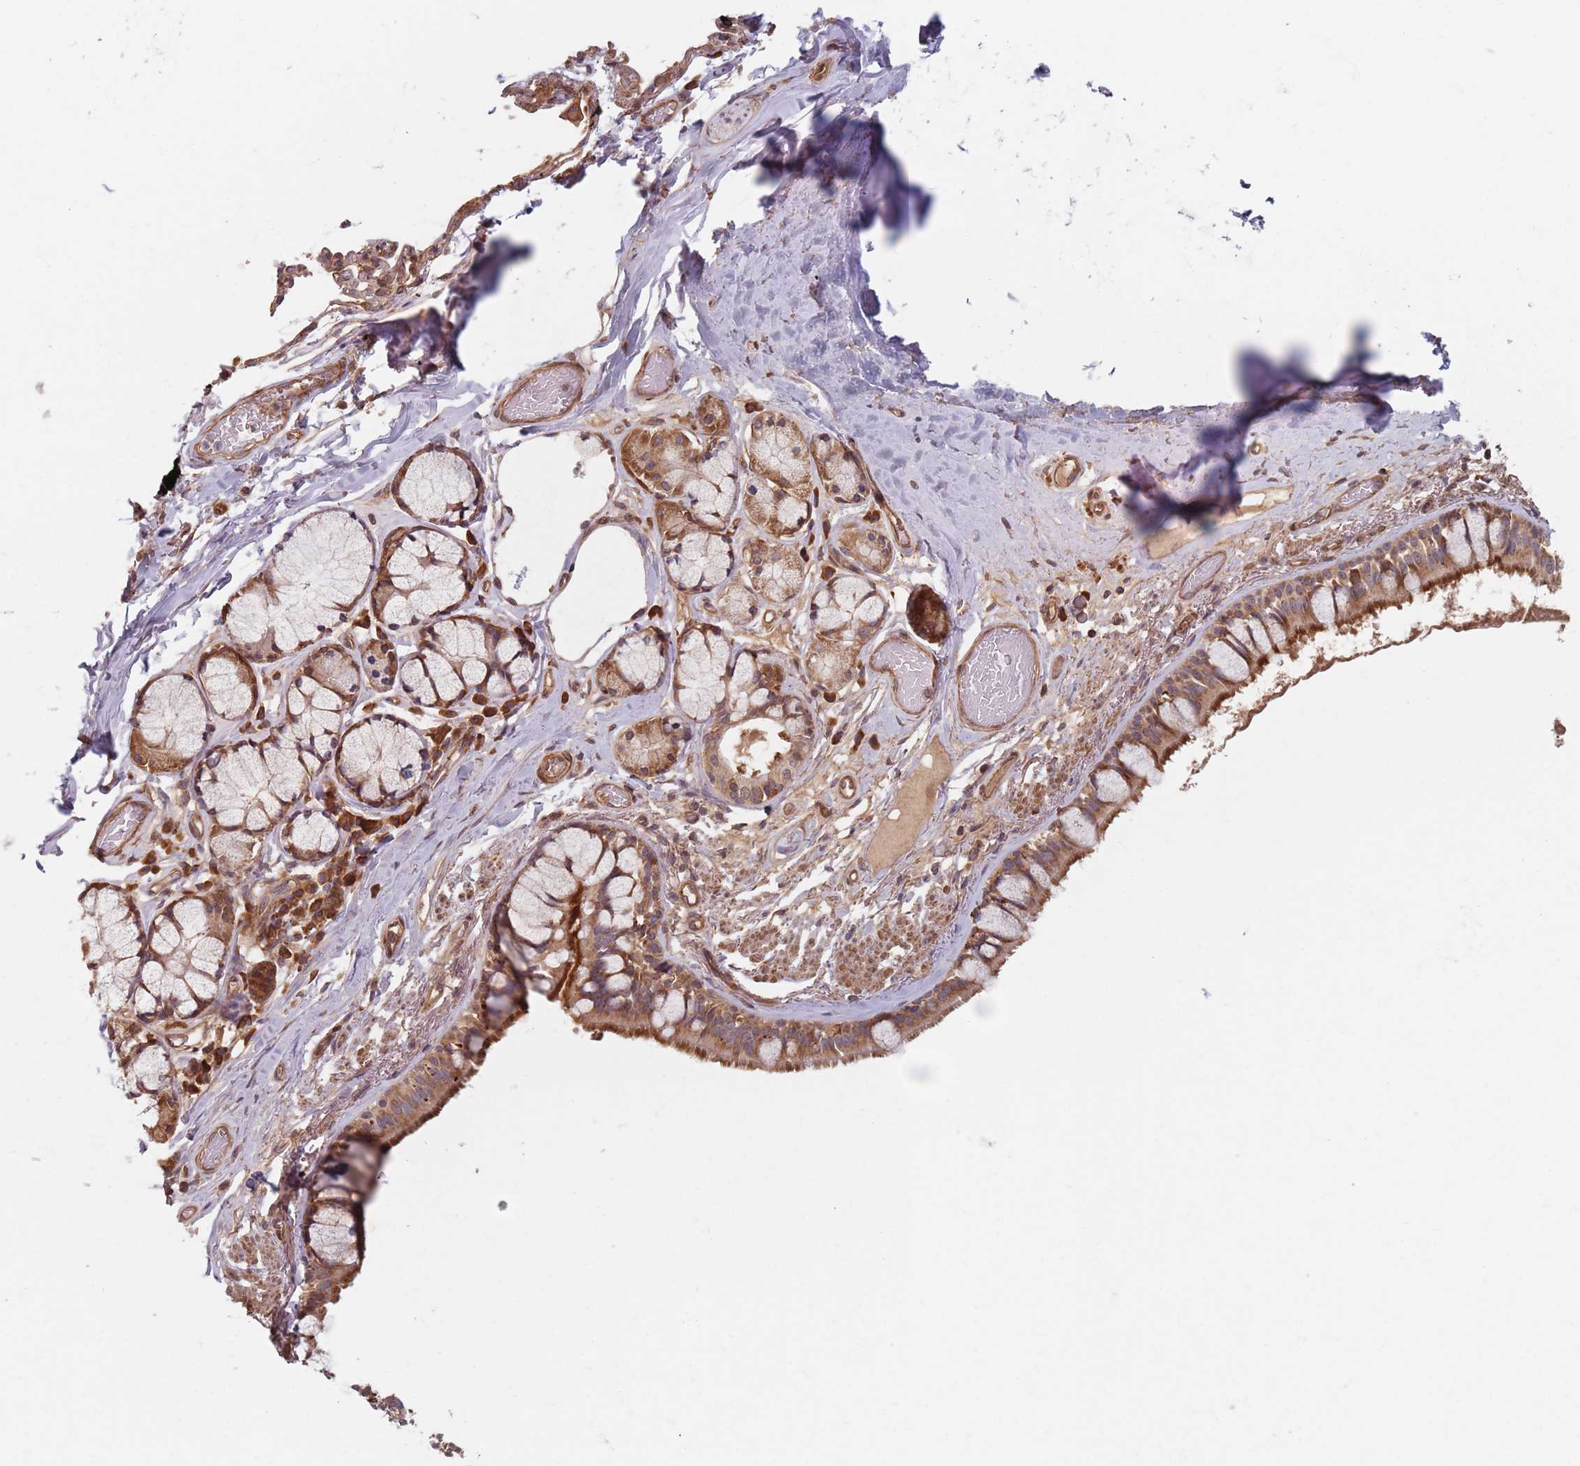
{"staining": {"intensity": "strong", "quantity": ">75%", "location": "cytoplasmic/membranous"}, "tissue": "bronchus", "cell_type": "Respiratory epithelial cells", "image_type": "normal", "snomed": [{"axis": "morphology", "description": "Normal tissue, NOS"}, {"axis": "topography", "description": "Bronchus"}], "caption": "This histopathology image displays IHC staining of normal bronchus, with high strong cytoplasmic/membranous expression in about >75% of respiratory epithelial cells.", "gene": "NOTCH3", "patient": {"sex": "male", "age": 70}}